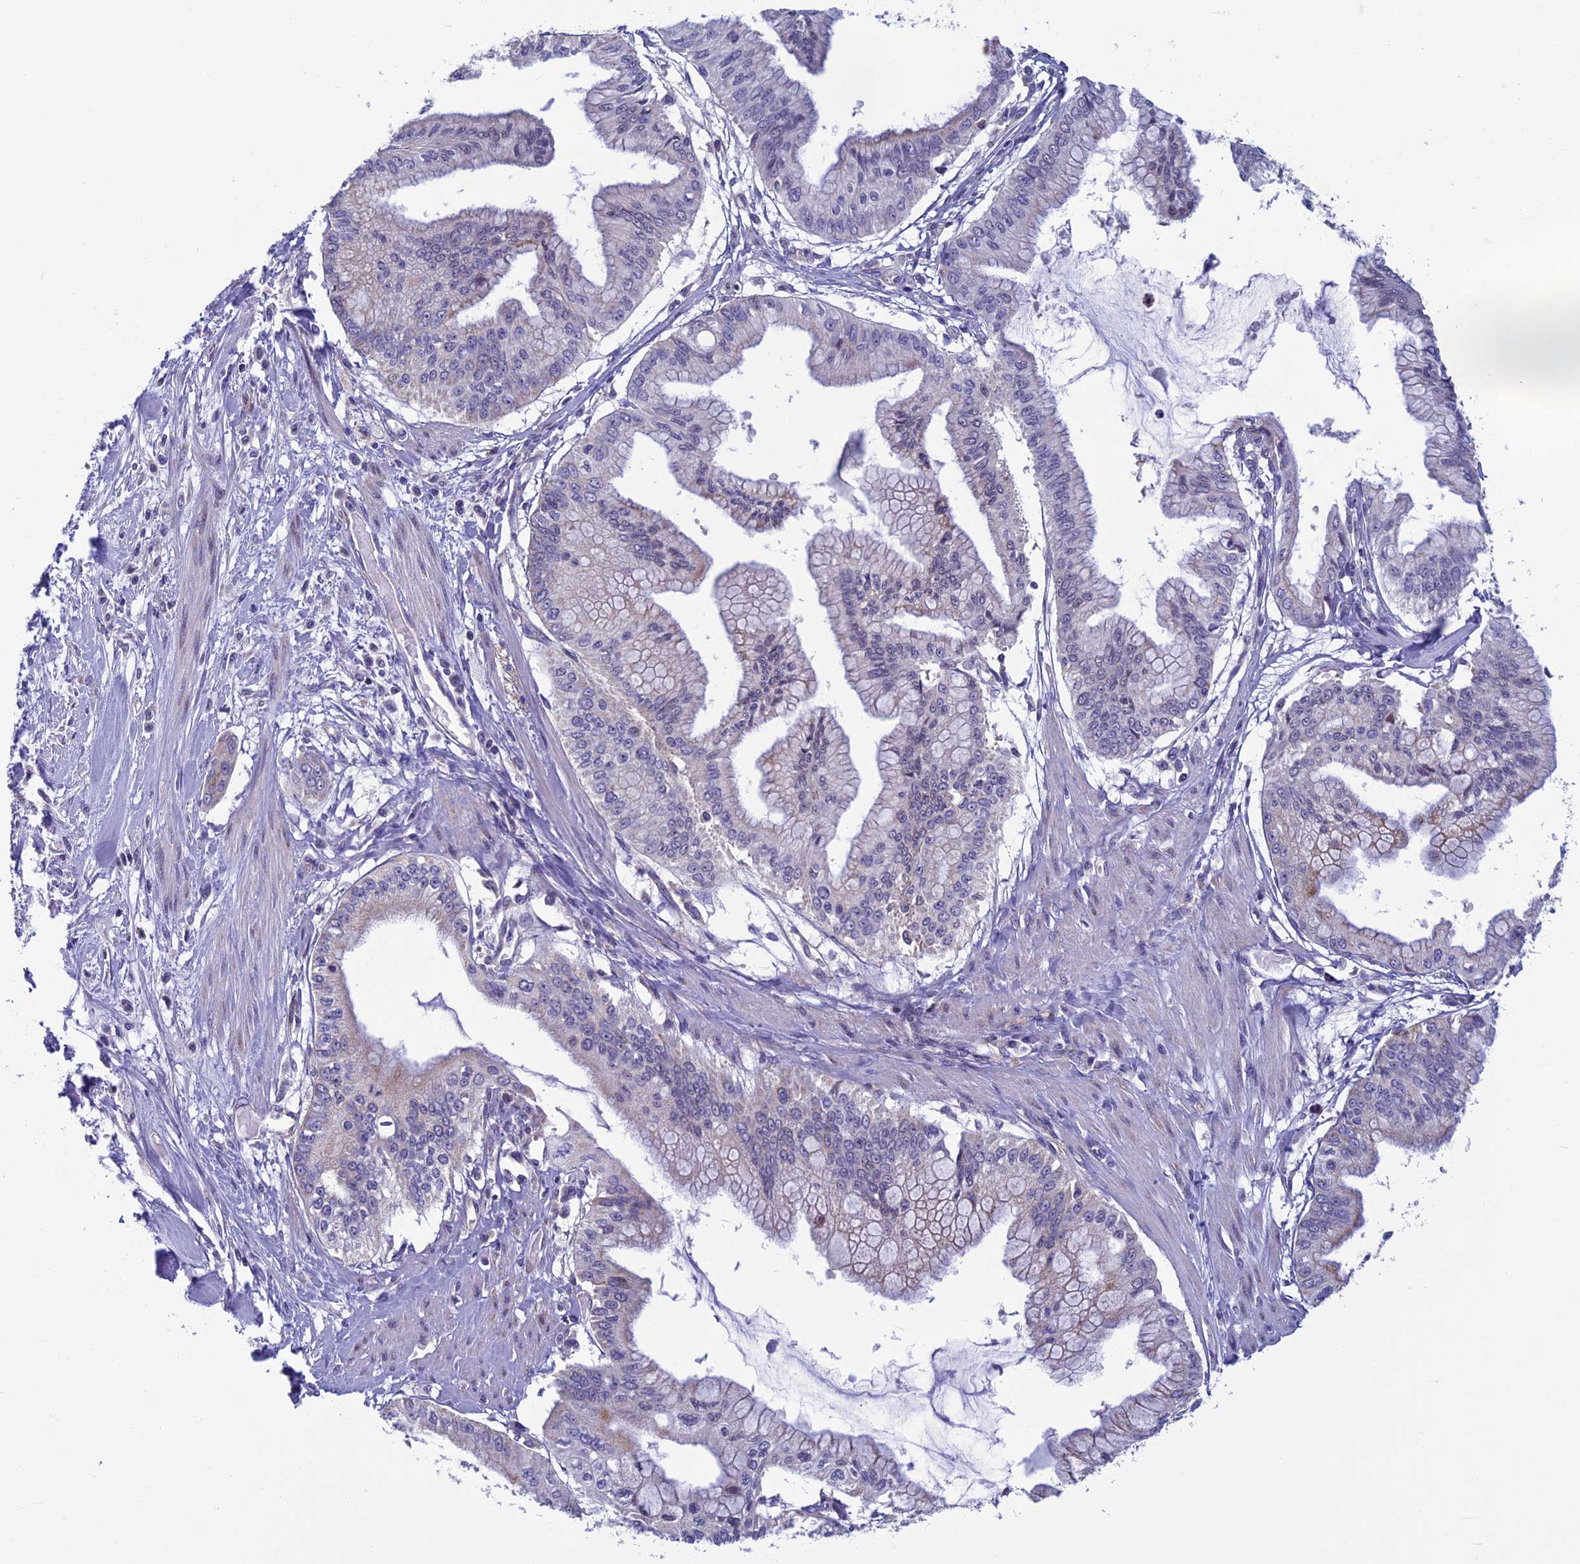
{"staining": {"intensity": "negative", "quantity": "none", "location": "none"}, "tissue": "pancreatic cancer", "cell_type": "Tumor cells", "image_type": "cancer", "snomed": [{"axis": "morphology", "description": "Adenocarcinoma, NOS"}, {"axis": "topography", "description": "Pancreas"}], "caption": "Tumor cells are negative for protein expression in human adenocarcinoma (pancreatic). Brightfield microscopy of immunohistochemistry (IHC) stained with DAB (brown) and hematoxylin (blue), captured at high magnification.", "gene": "MFSD12", "patient": {"sex": "male", "age": 46}}